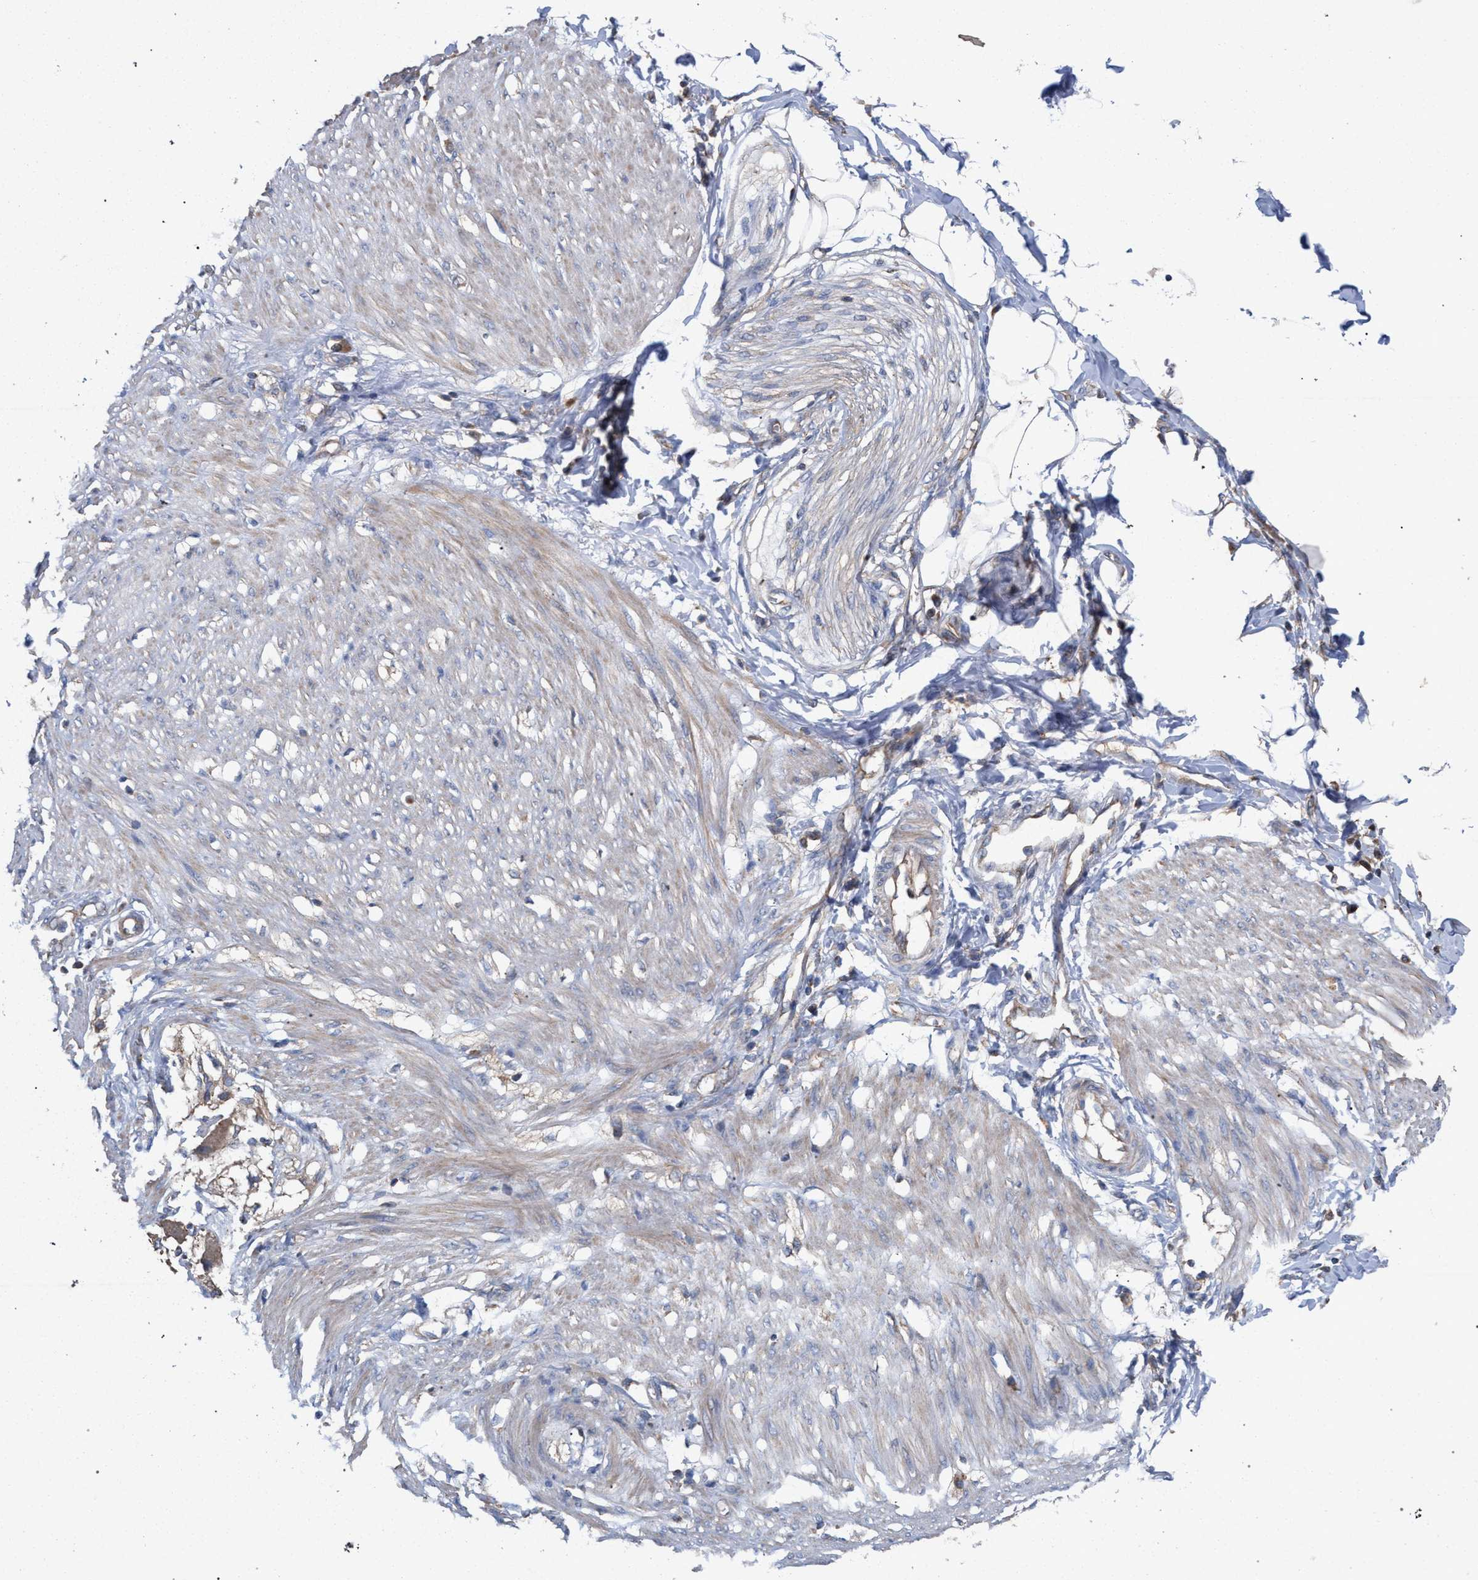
{"staining": {"intensity": "negative", "quantity": "none", "location": "none"}, "tissue": "adipose tissue", "cell_type": "Adipocytes", "image_type": "normal", "snomed": [{"axis": "morphology", "description": "Normal tissue, NOS"}, {"axis": "morphology", "description": "Adenocarcinoma, NOS"}, {"axis": "topography", "description": "Colon"}, {"axis": "topography", "description": "Peripheral nerve tissue"}], "caption": "This is a micrograph of immunohistochemistry (IHC) staining of unremarkable adipose tissue, which shows no staining in adipocytes.", "gene": "BCL2L12", "patient": {"sex": "male", "age": 14}}